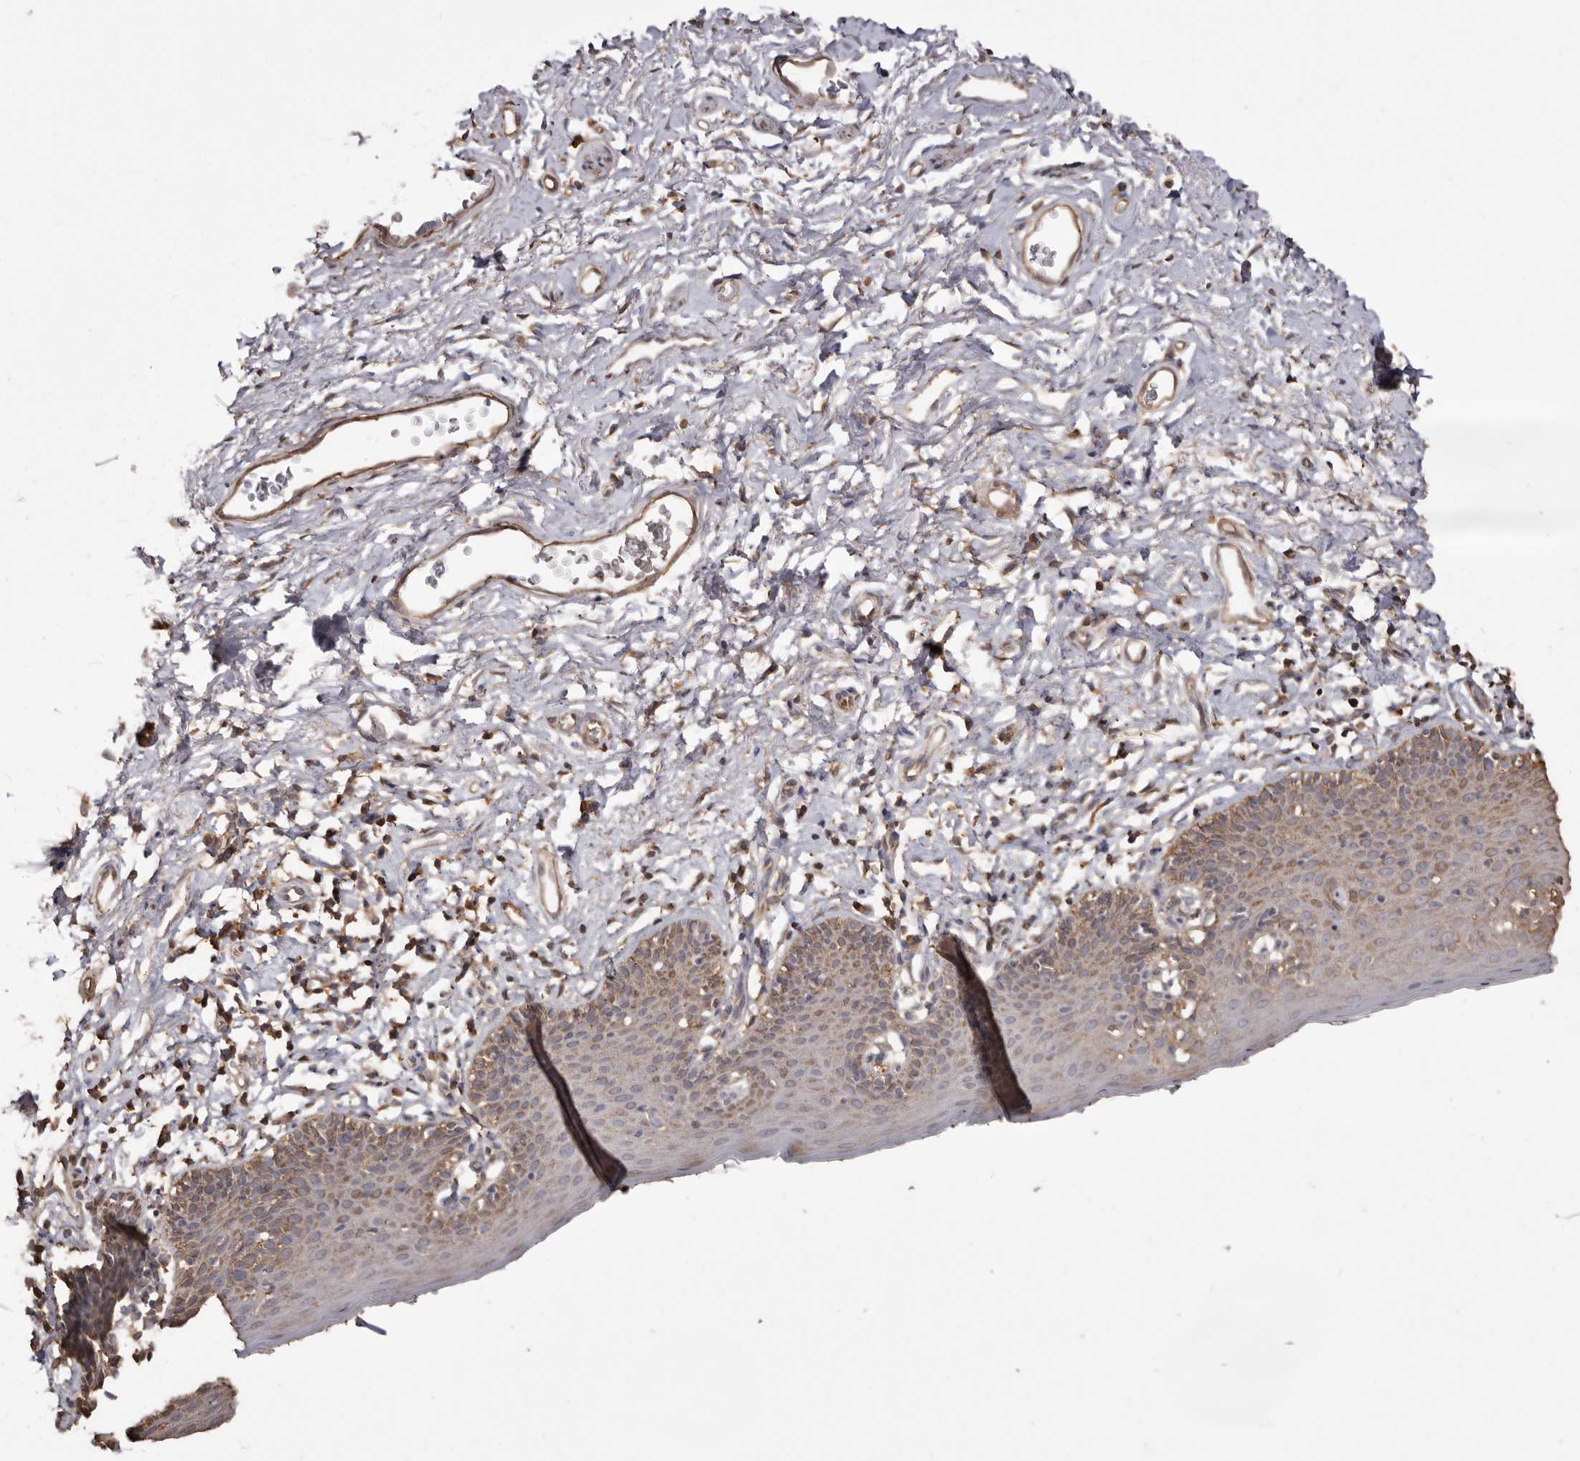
{"staining": {"intensity": "moderate", "quantity": ">75%", "location": "cytoplasmic/membranous"}, "tissue": "skin", "cell_type": "Epidermal cells", "image_type": "normal", "snomed": [{"axis": "morphology", "description": "Normal tissue, NOS"}, {"axis": "topography", "description": "Vulva"}], "caption": "Immunohistochemical staining of normal human skin reveals moderate cytoplasmic/membranous protein staining in approximately >75% of epidermal cells. Nuclei are stained in blue.", "gene": "PKM", "patient": {"sex": "female", "age": 66}}